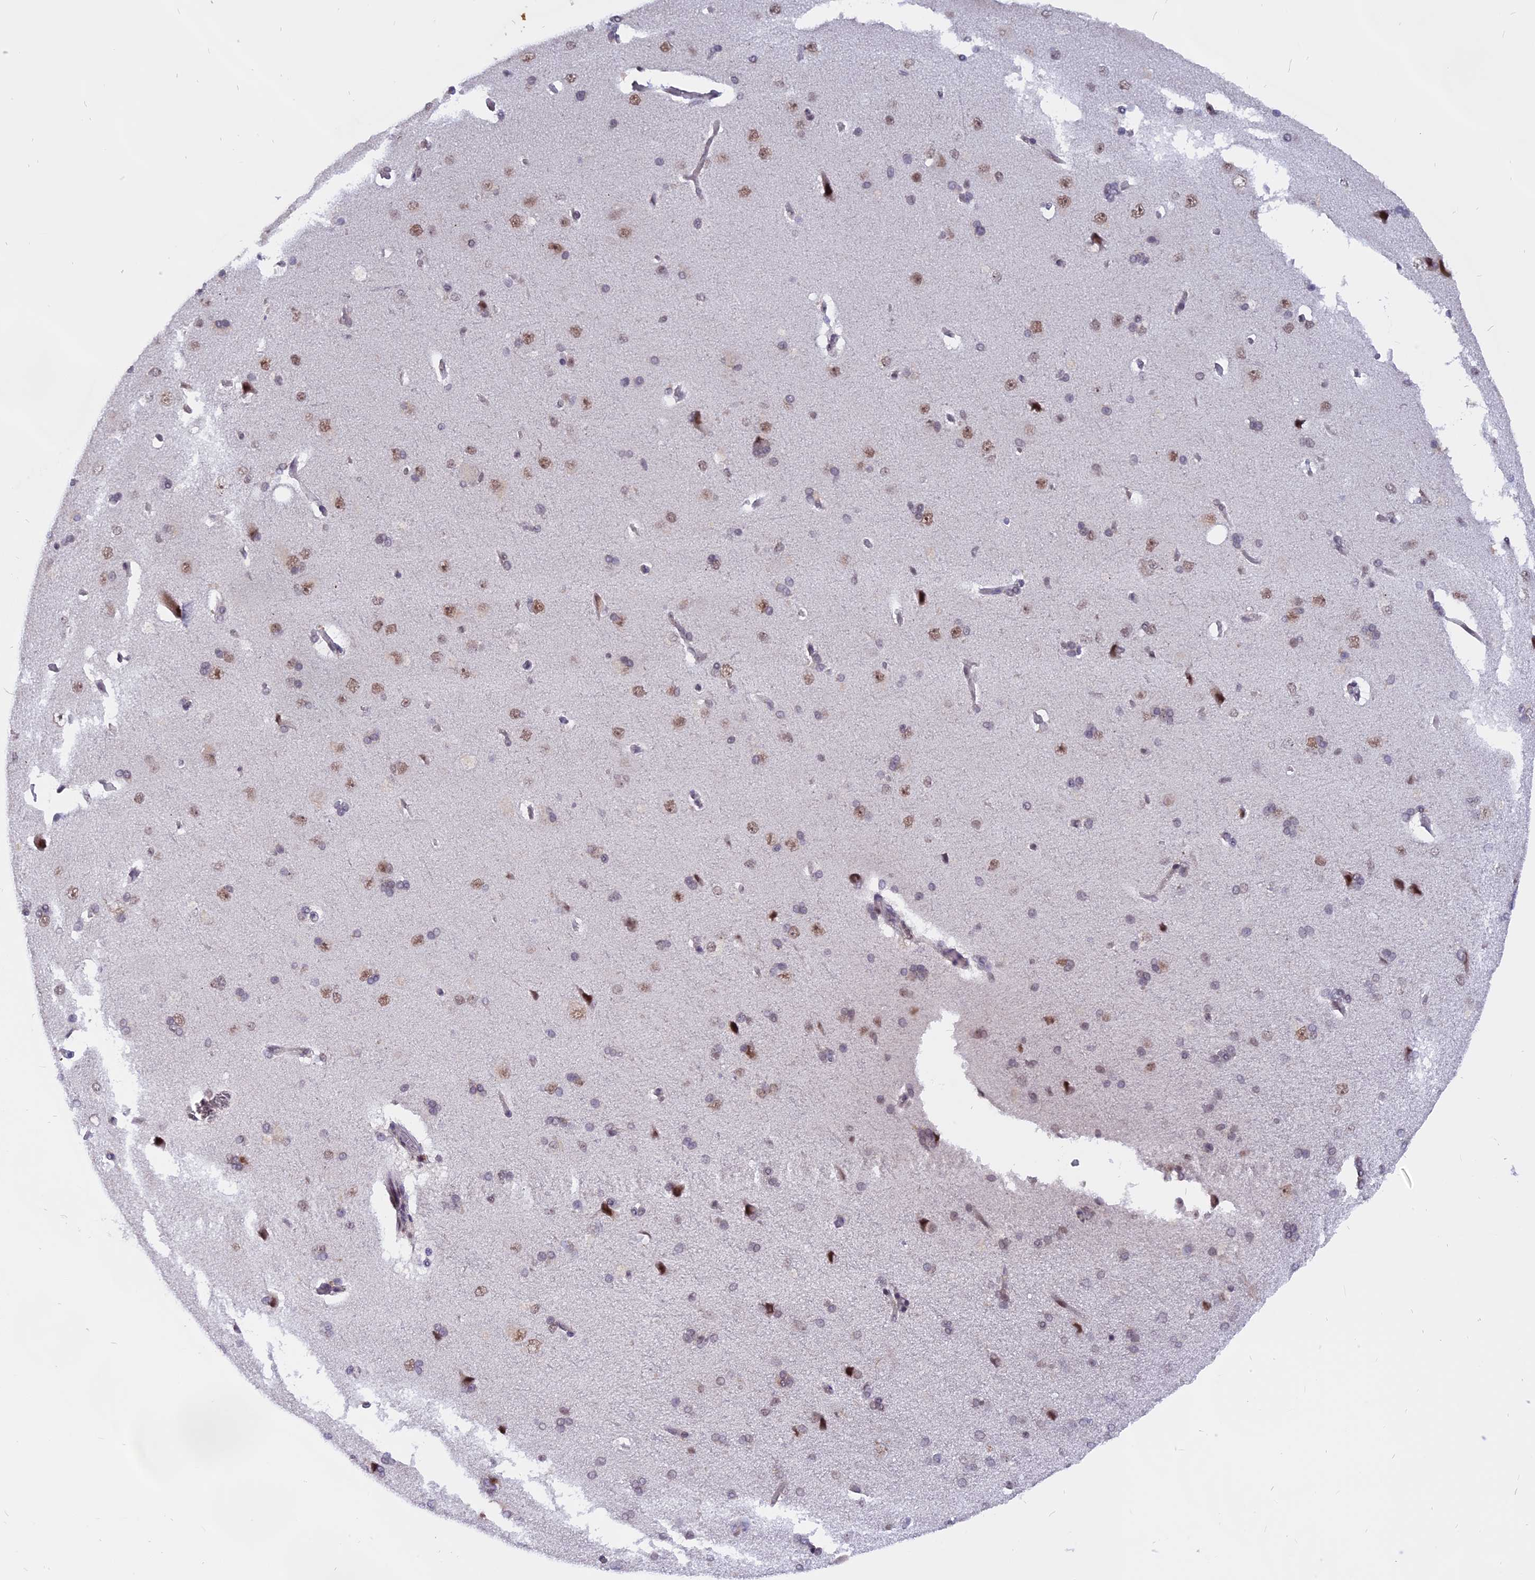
{"staining": {"intensity": "weak", "quantity": "25%-75%", "location": "nuclear"}, "tissue": "cerebral cortex", "cell_type": "Endothelial cells", "image_type": "normal", "snomed": [{"axis": "morphology", "description": "Normal tissue, NOS"}, {"axis": "topography", "description": "Cerebral cortex"}], "caption": "Immunohistochemical staining of benign cerebral cortex shows weak nuclear protein expression in about 25%-75% of endothelial cells.", "gene": "TADA3", "patient": {"sex": "male", "age": 62}}